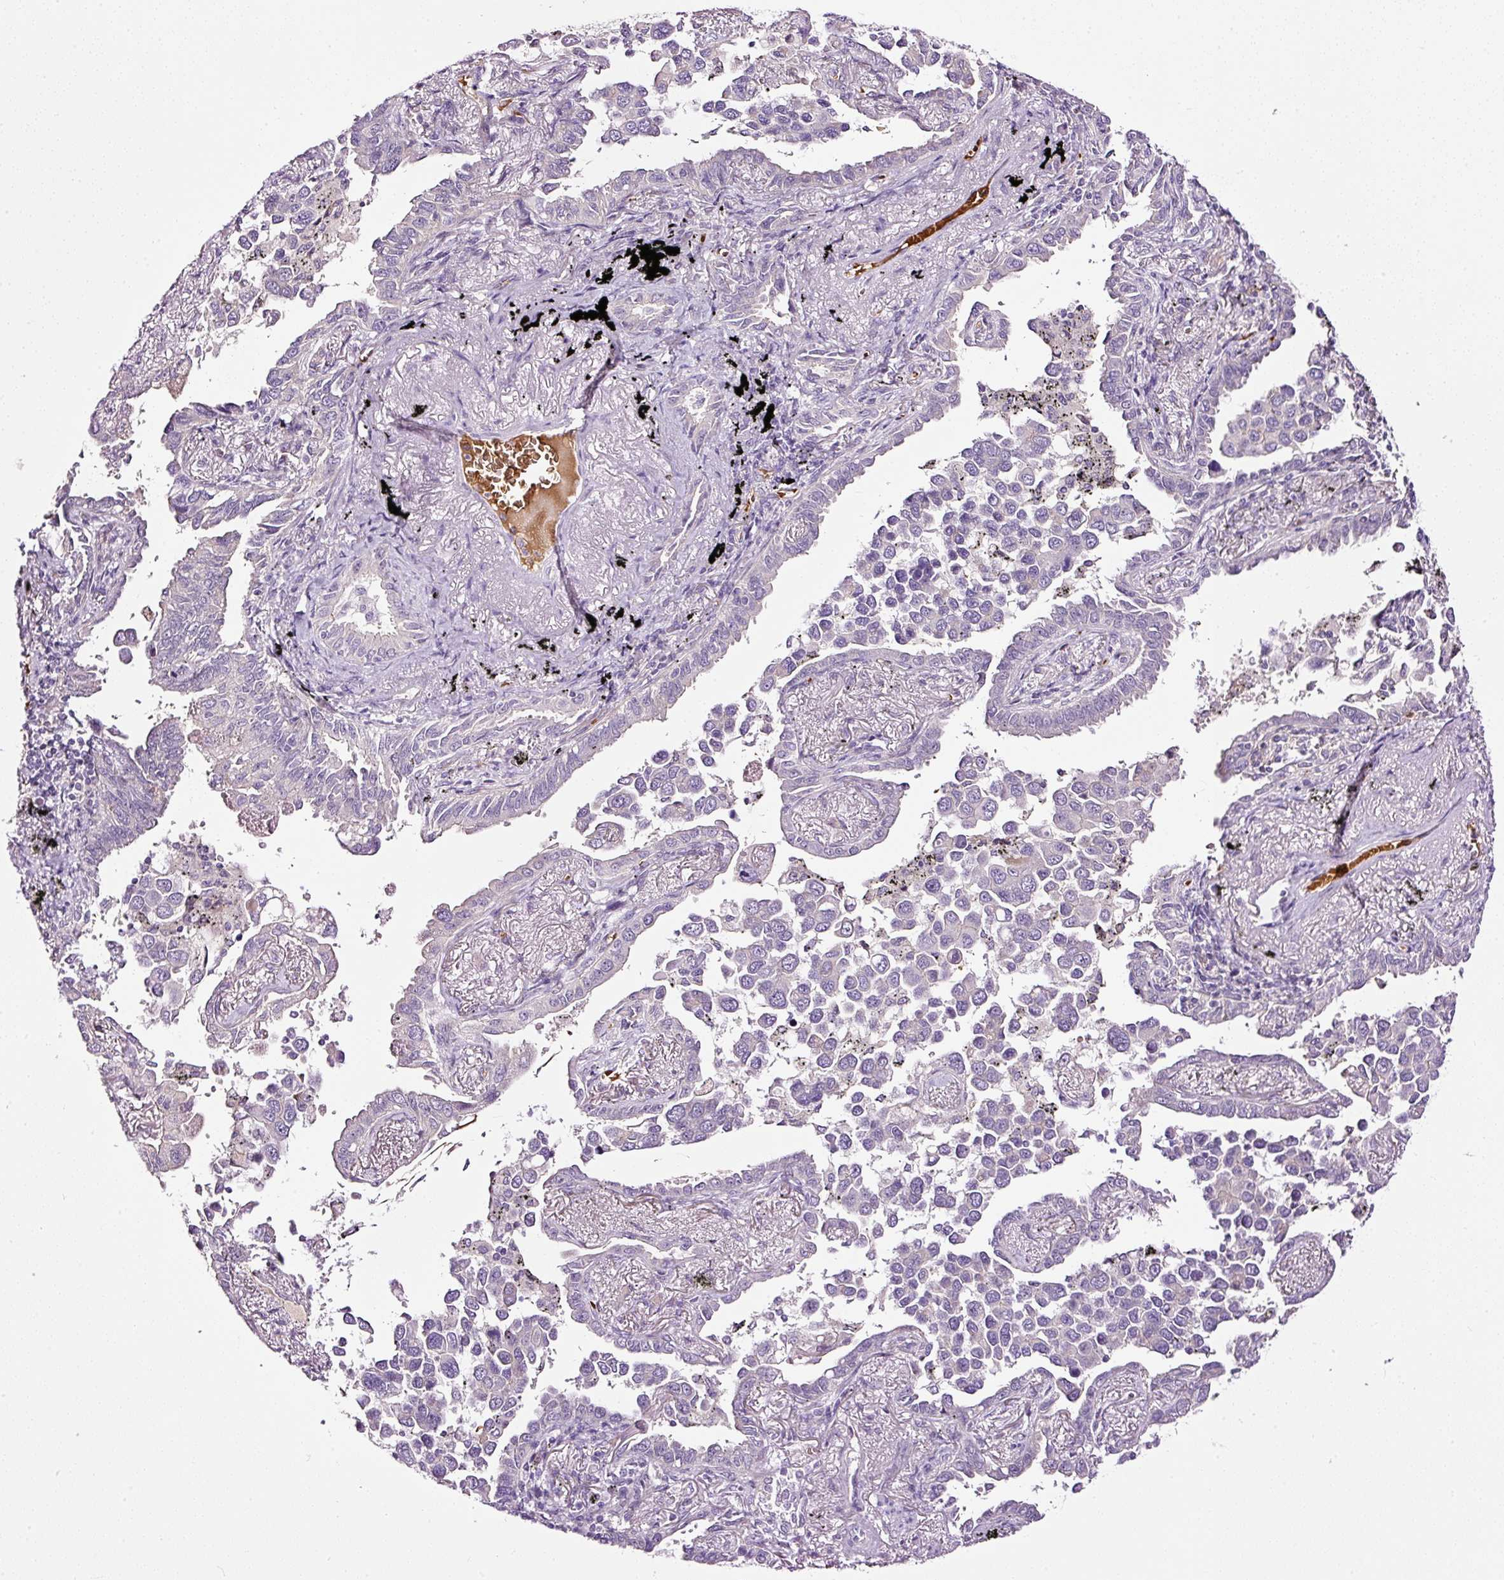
{"staining": {"intensity": "negative", "quantity": "none", "location": "none"}, "tissue": "lung cancer", "cell_type": "Tumor cells", "image_type": "cancer", "snomed": [{"axis": "morphology", "description": "Adenocarcinoma, NOS"}, {"axis": "topography", "description": "Lung"}], "caption": "Lung adenocarcinoma stained for a protein using IHC demonstrates no staining tumor cells.", "gene": "USHBP1", "patient": {"sex": "male", "age": 67}}